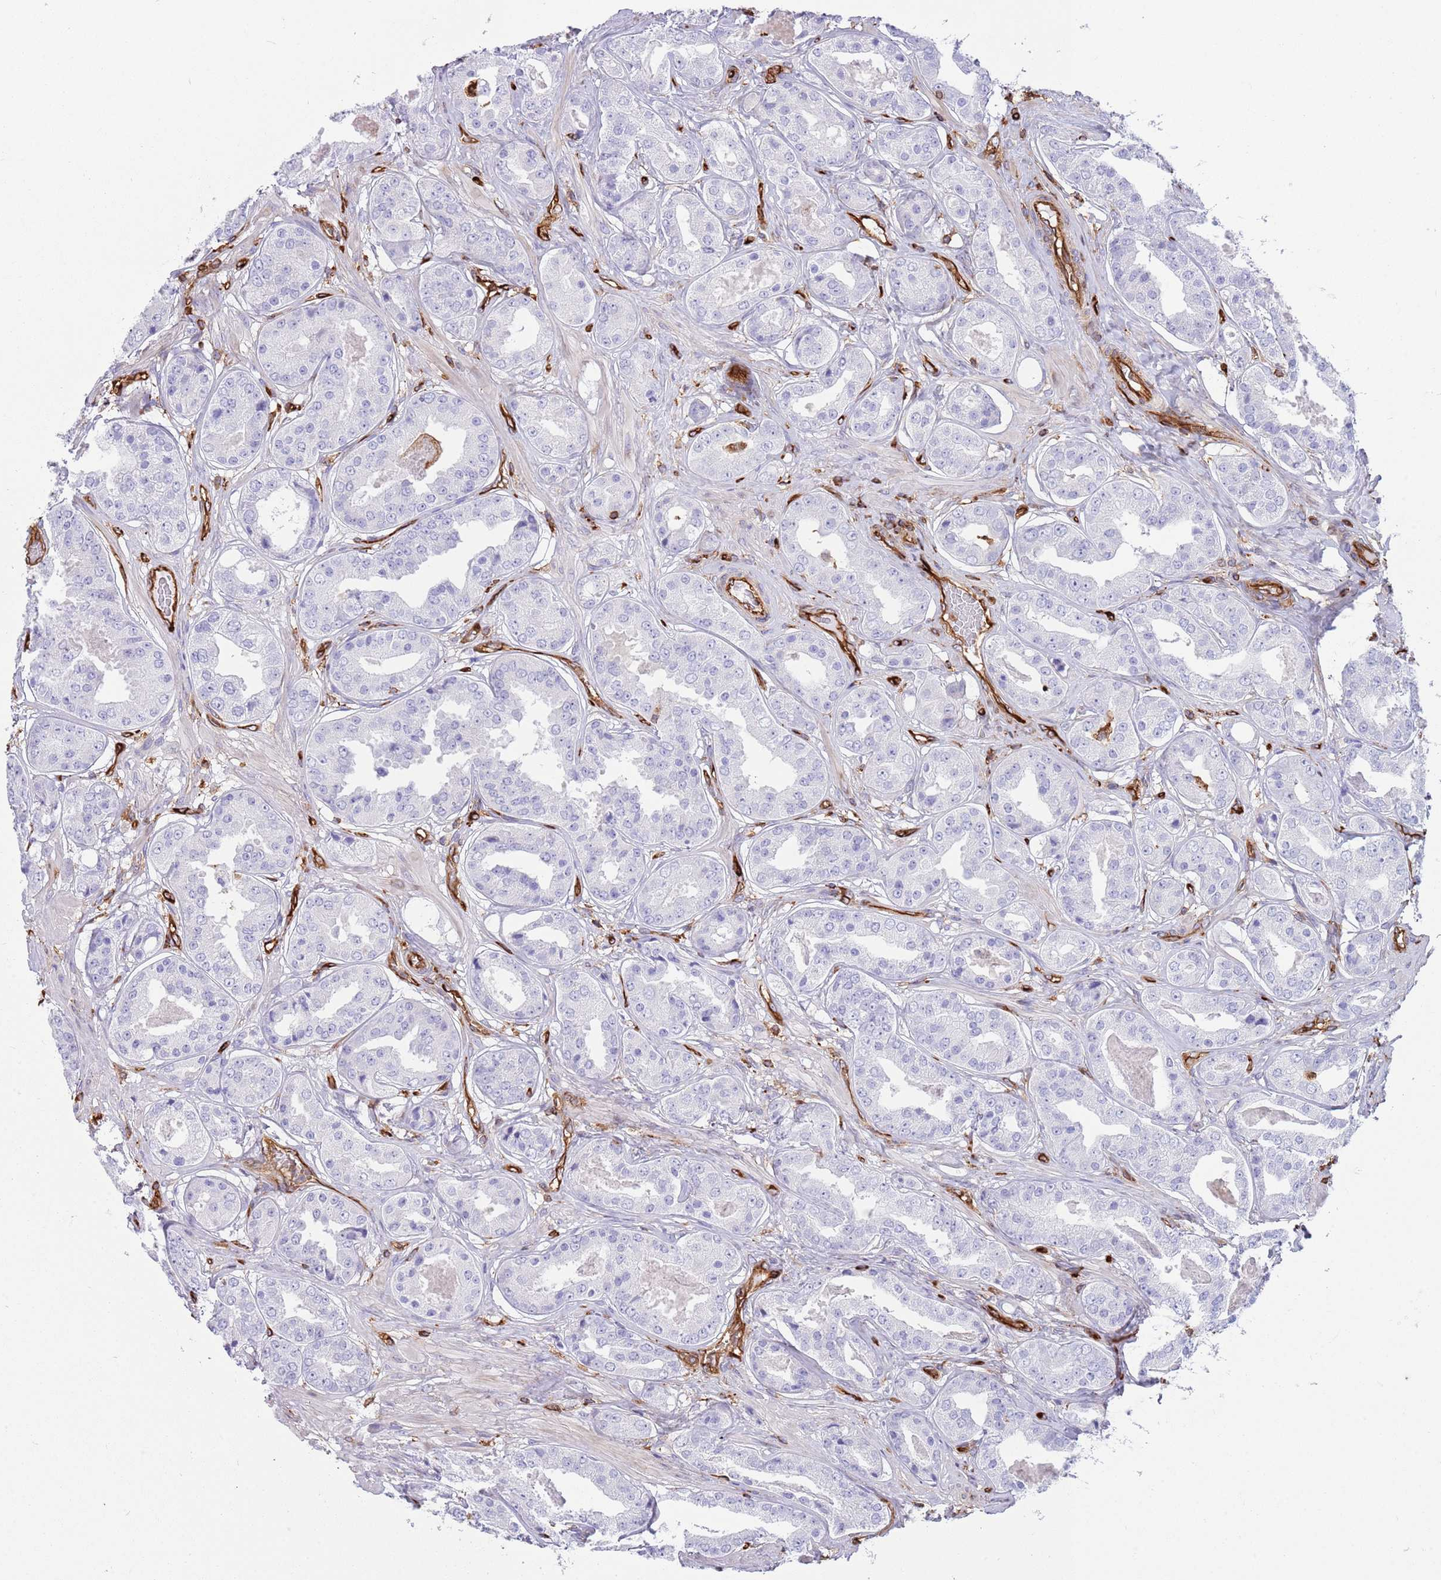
{"staining": {"intensity": "negative", "quantity": "none", "location": "none"}, "tissue": "prostate cancer", "cell_type": "Tumor cells", "image_type": "cancer", "snomed": [{"axis": "morphology", "description": "Adenocarcinoma, High grade"}, {"axis": "topography", "description": "Prostate"}], "caption": "Tumor cells are negative for brown protein staining in prostate high-grade adenocarcinoma.", "gene": "KBTBD7", "patient": {"sex": "male", "age": 63}}